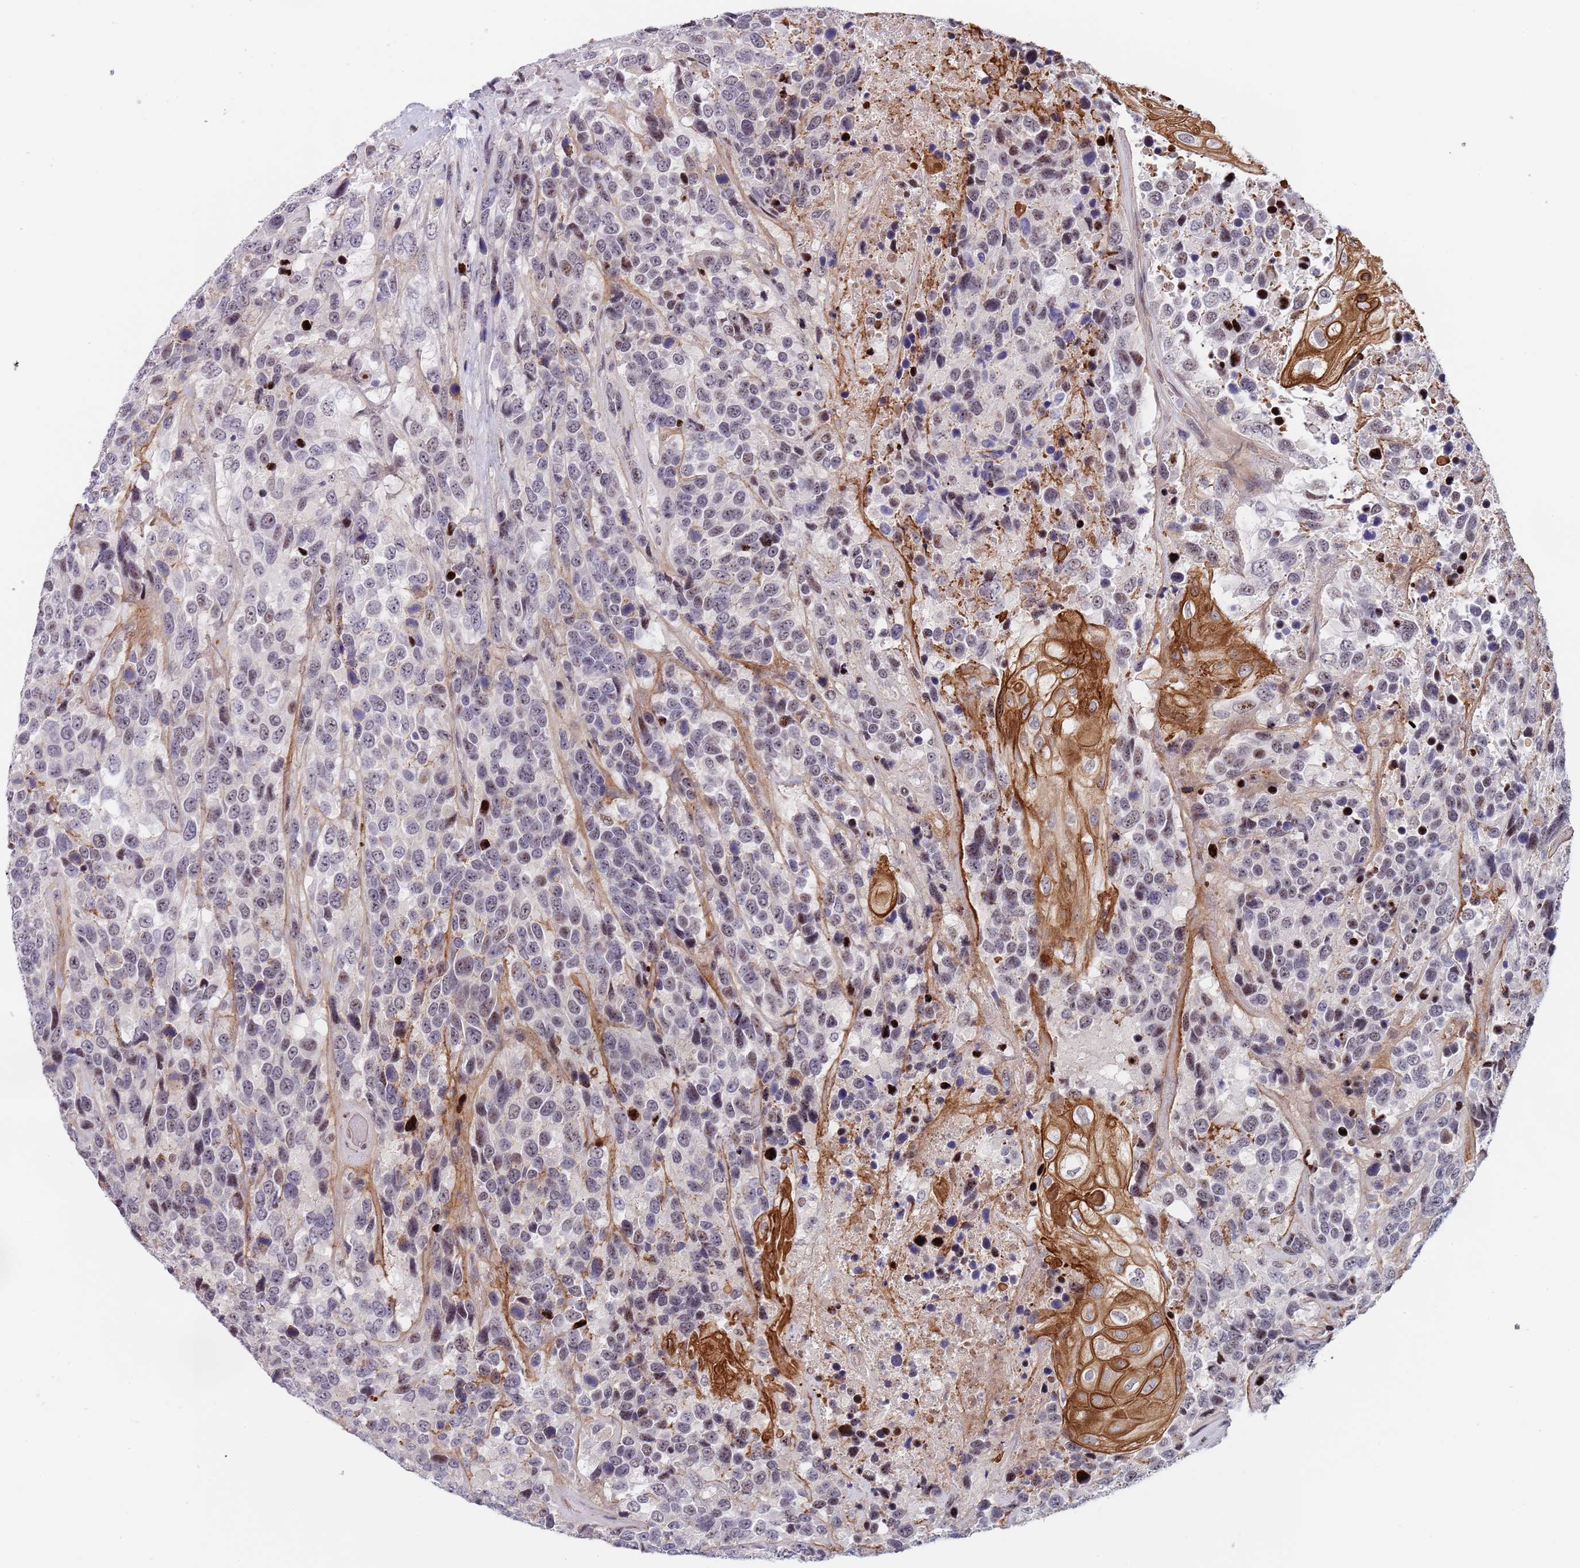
{"staining": {"intensity": "negative", "quantity": "none", "location": "none"}, "tissue": "urothelial cancer", "cell_type": "Tumor cells", "image_type": "cancer", "snomed": [{"axis": "morphology", "description": "Urothelial carcinoma, High grade"}, {"axis": "topography", "description": "Urinary bladder"}], "caption": "This is a photomicrograph of IHC staining of high-grade urothelial carcinoma, which shows no positivity in tumor cells.", "gene": "PLCL2", "patient": {"sex": "female", "age": 70}}